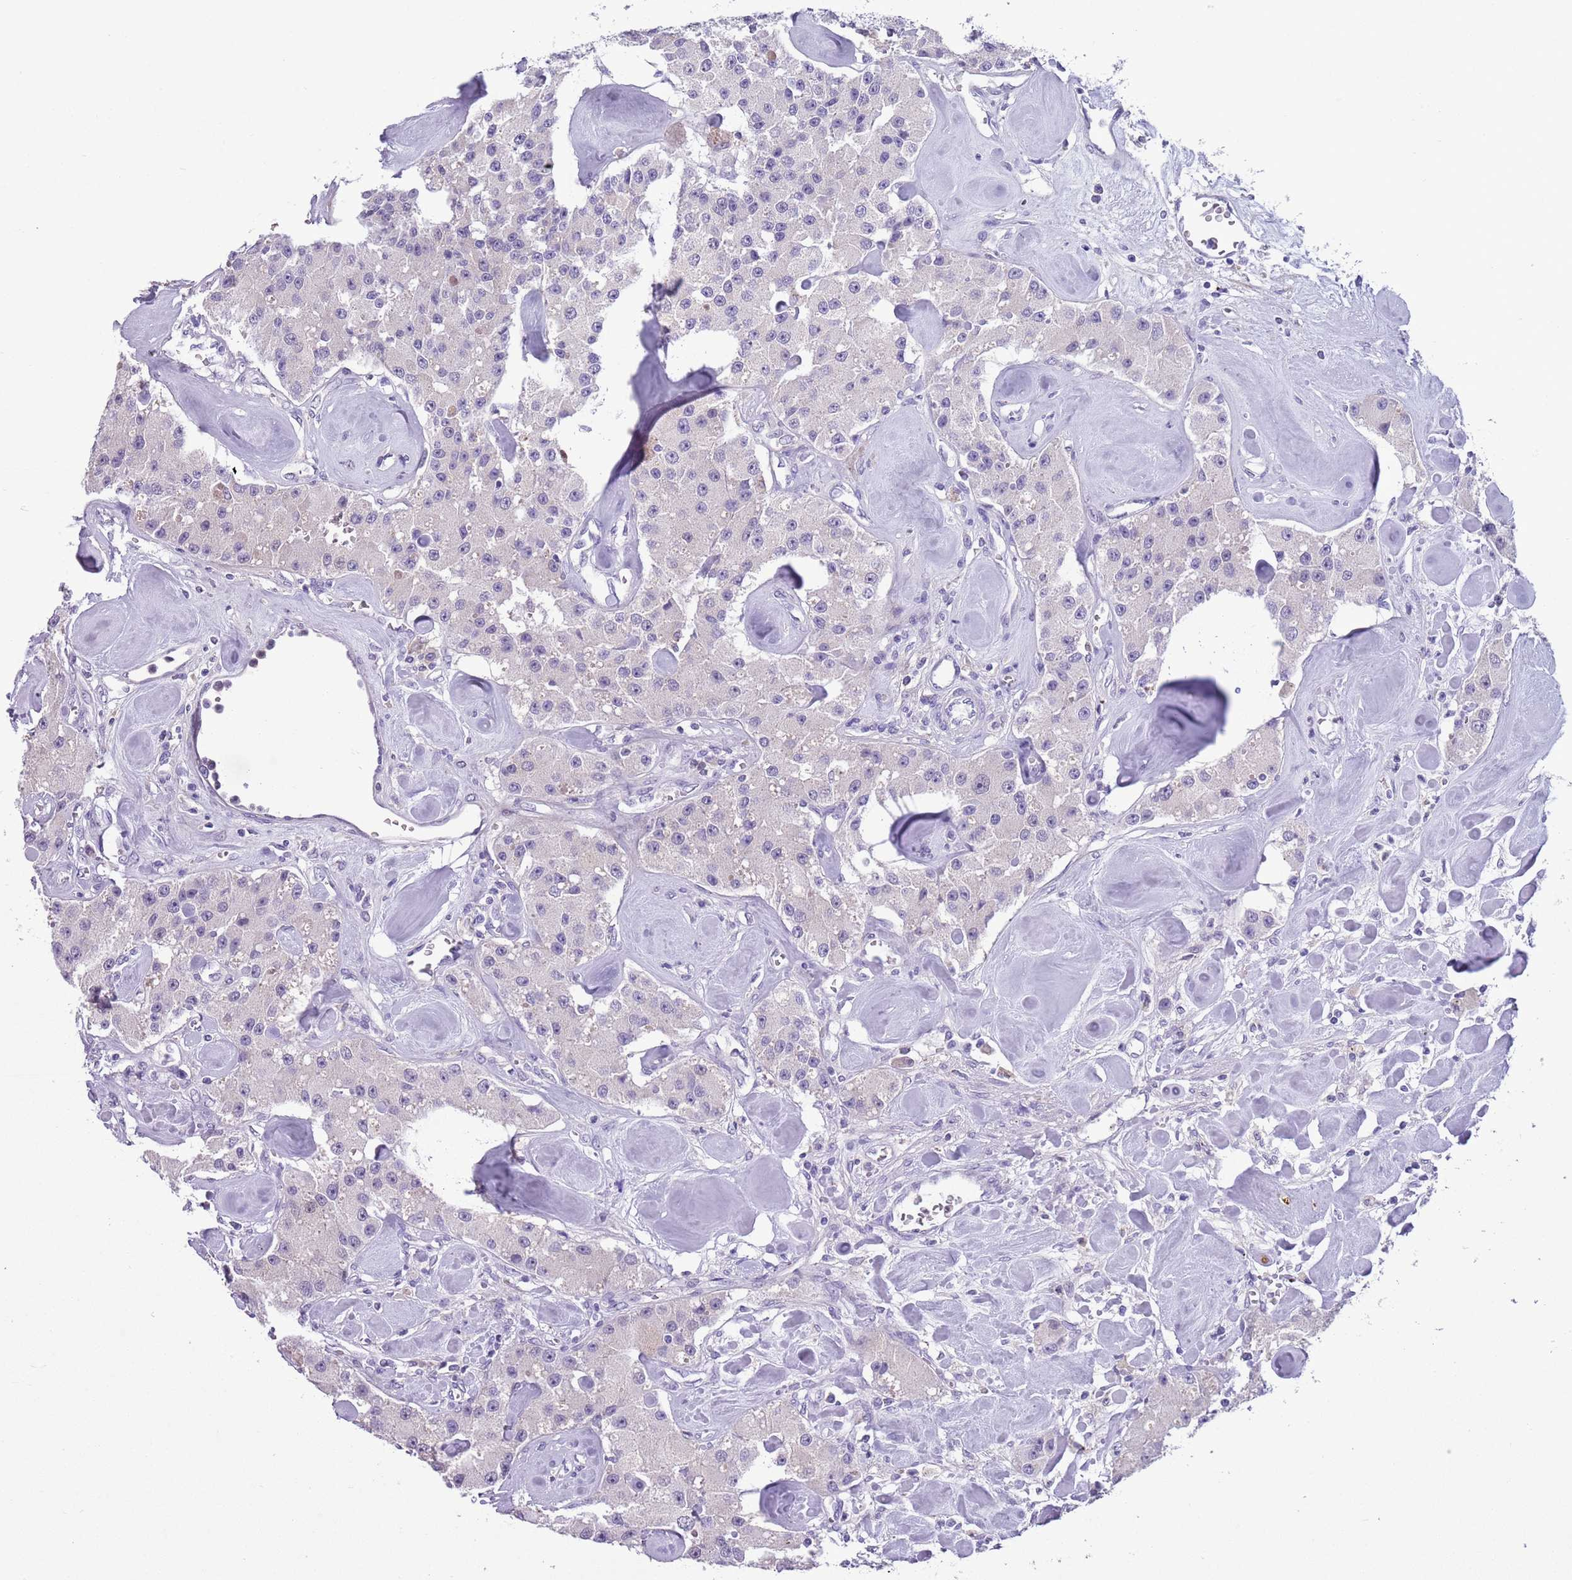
{"staining": {"intensity": "negative", "quantity": "none", "location": "none"}, "tissue": "carcinoid", "cell_type": "Tumor cells", "image_type": "cancer", "snomed": [{"axis": "morphology", "description": "Carcinoid, malignant, NOS"}, {"axis": "topography", "description": "Pancreas"}], "caption": "A micrograph of carcinoid stained for a protein exhibits no brown staining in tumor cells. (Stains: DAB (3,3'-diaminobenzidine) IHC with hematoxylin counter stain, Microscopy: brightfield microscopy at high magnification).", "gene": "PFKFB2", "patient": {"sex": "male", "age": 41}}